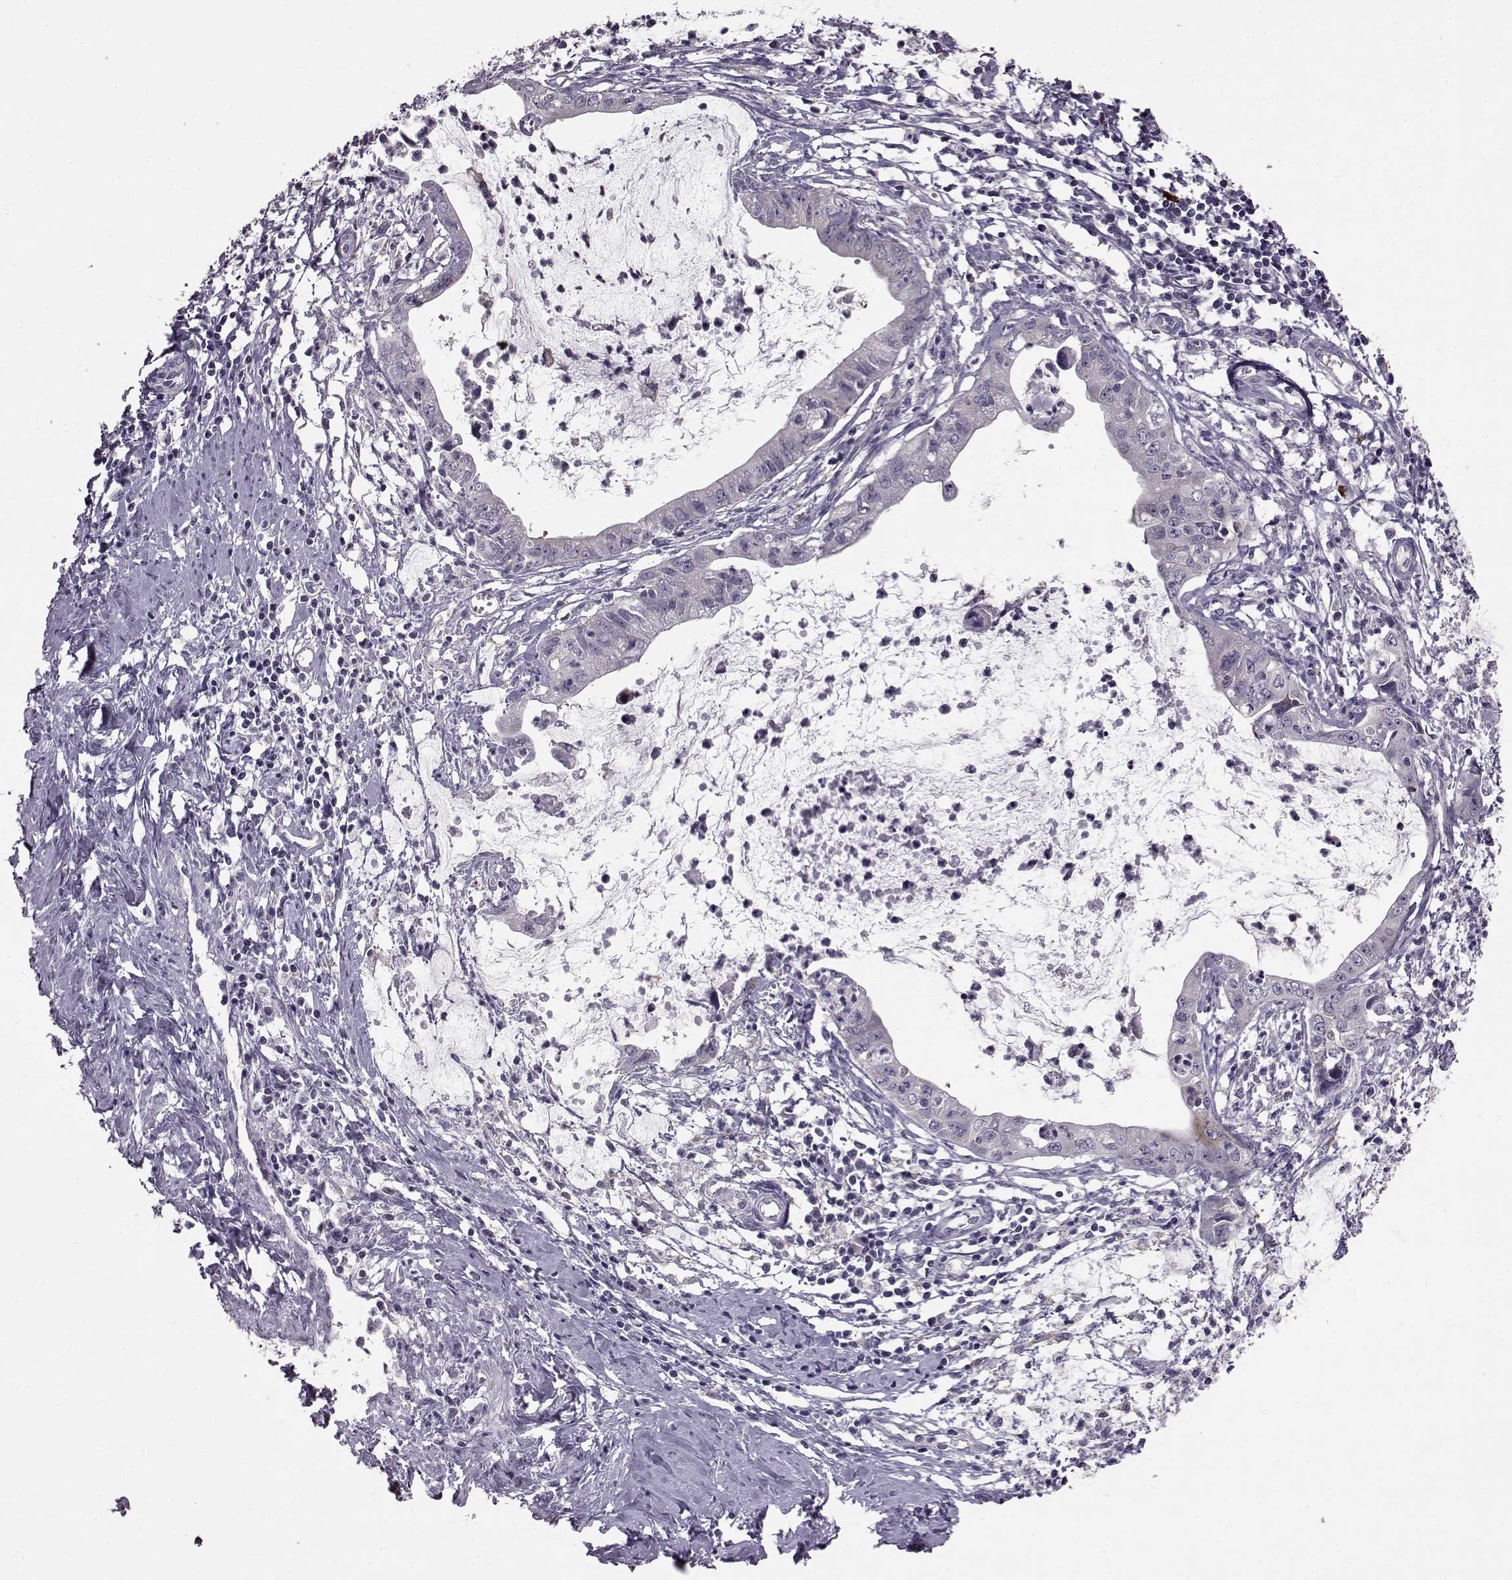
{"staining": {"intensity": "negative", "quantity": "none", "location": "none"}, "tissue": "cervical cancer", "cell_type": "Tumor cells", "image_type": "cancer", "snomed": [{"axis": "morphology", "description": "Normal tissue, NOS"}, {"axis": "morphology", "description": "Adenocarcinoma, NOS"}, {"axis": "topography", "description": "Cervix"}], "caption": "A high-resolution photomicrograph shows IHC staining of cervical cancer, which demonstrates no significant positivity in tumor cells. (DAB (3,3'-diaminobenzidine) immunohistochemistry (IHC) with hematoxylin counter stain).", "gene": "ADGRG2", "patient": {"sex": "female", "age": 38}}